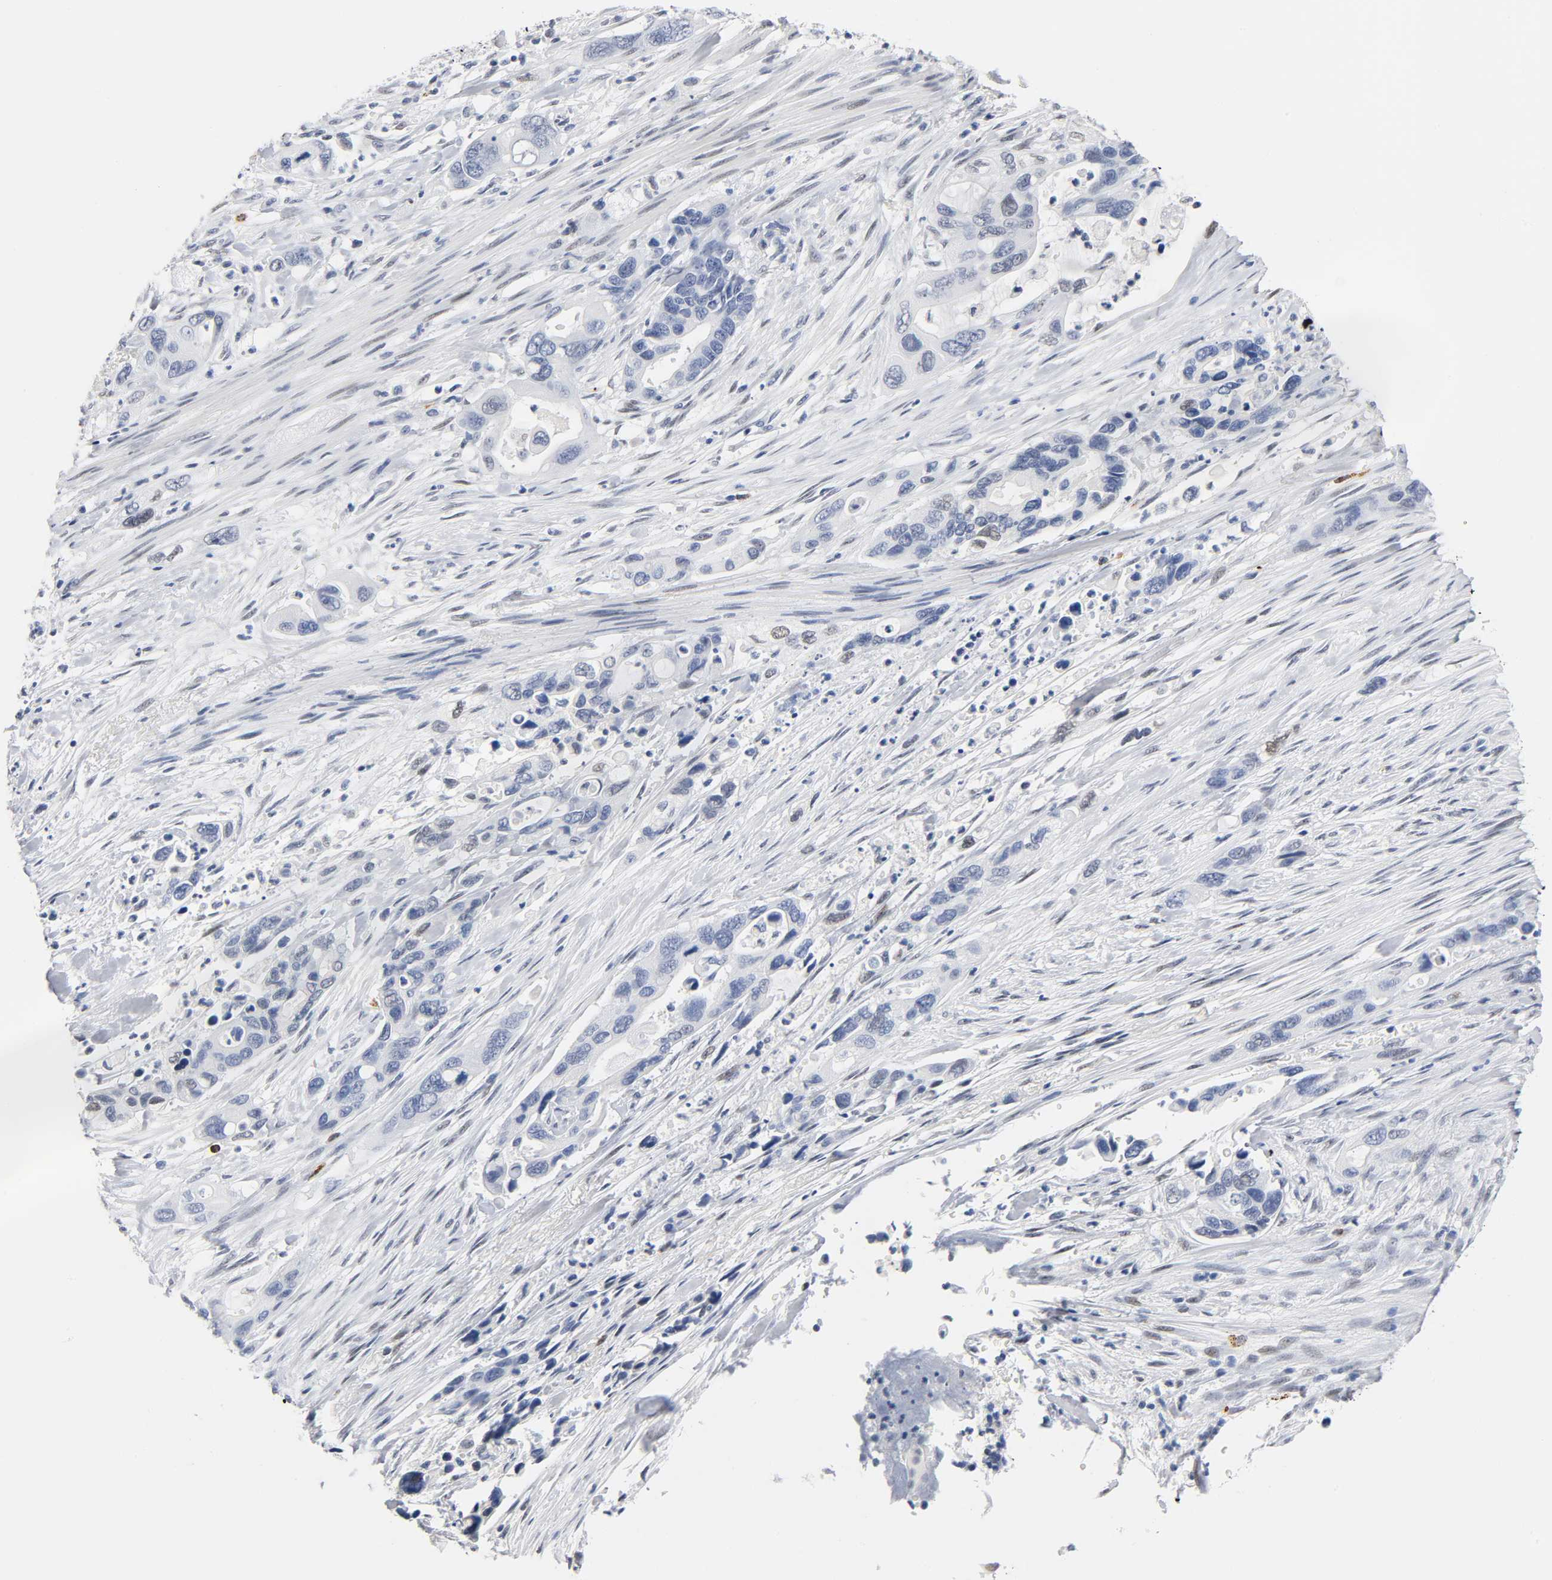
{"staining": {"intensity": "weak", "quantity": "<25%", "location": "nuclear"}, "tissue": "pancreatic cancer", "cell_type": "Tumor cells", "image_type": "cancer", "snomed": [{"axis": "morphology", "description": "Adenocarcinoma, NOS"}, {"axis": "topography", "description": "Pancreas"}], "caption": "This is an immunohistochemistry (IHC) photomicrograph of human pancreatic adenocarcinoma. There is no staining in tumor cells.", "gene": "NAB2", "patient": {"sex": "female", "age": 71}}